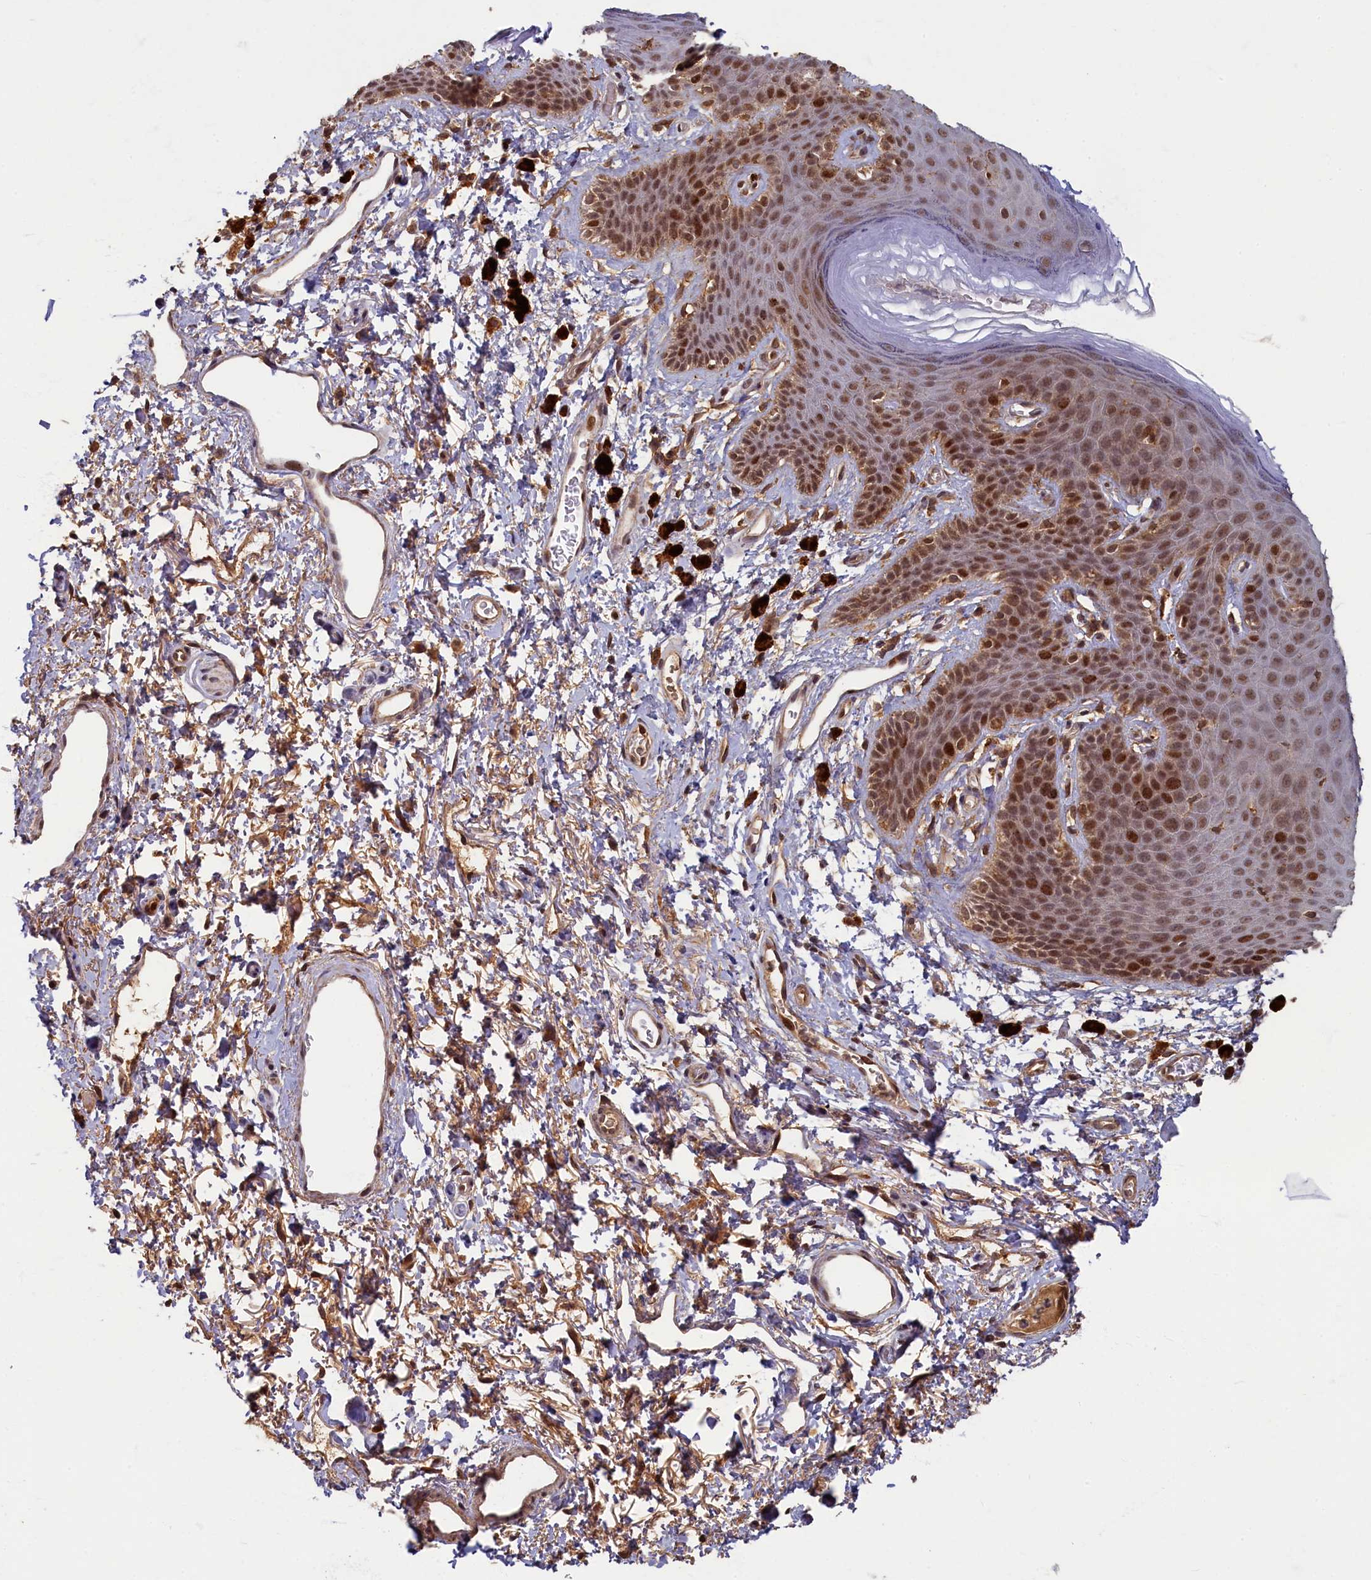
{"staining": {"intensity": "strong", "quantity": ">75%", "location": "nuclear"}, "tissue": "skin", "cell_type": "Epidermal cells", "image_type": "normal", "snomed": [{"axis": "morphology", "description": "Normal tissue, NOS"}, {"axis": "topography", "description": "Anal"}], "caption": "The image reveals staining of unremarkable skin, revealing strong nuclear protein expression (brown color) within epidermal cells. (DAB (3,3'-diaminobenzidine) IHC with brightfield microscopy, high magnification).", "gene": "BRCA1", "patient": {"sex": "female", "age": 46}}